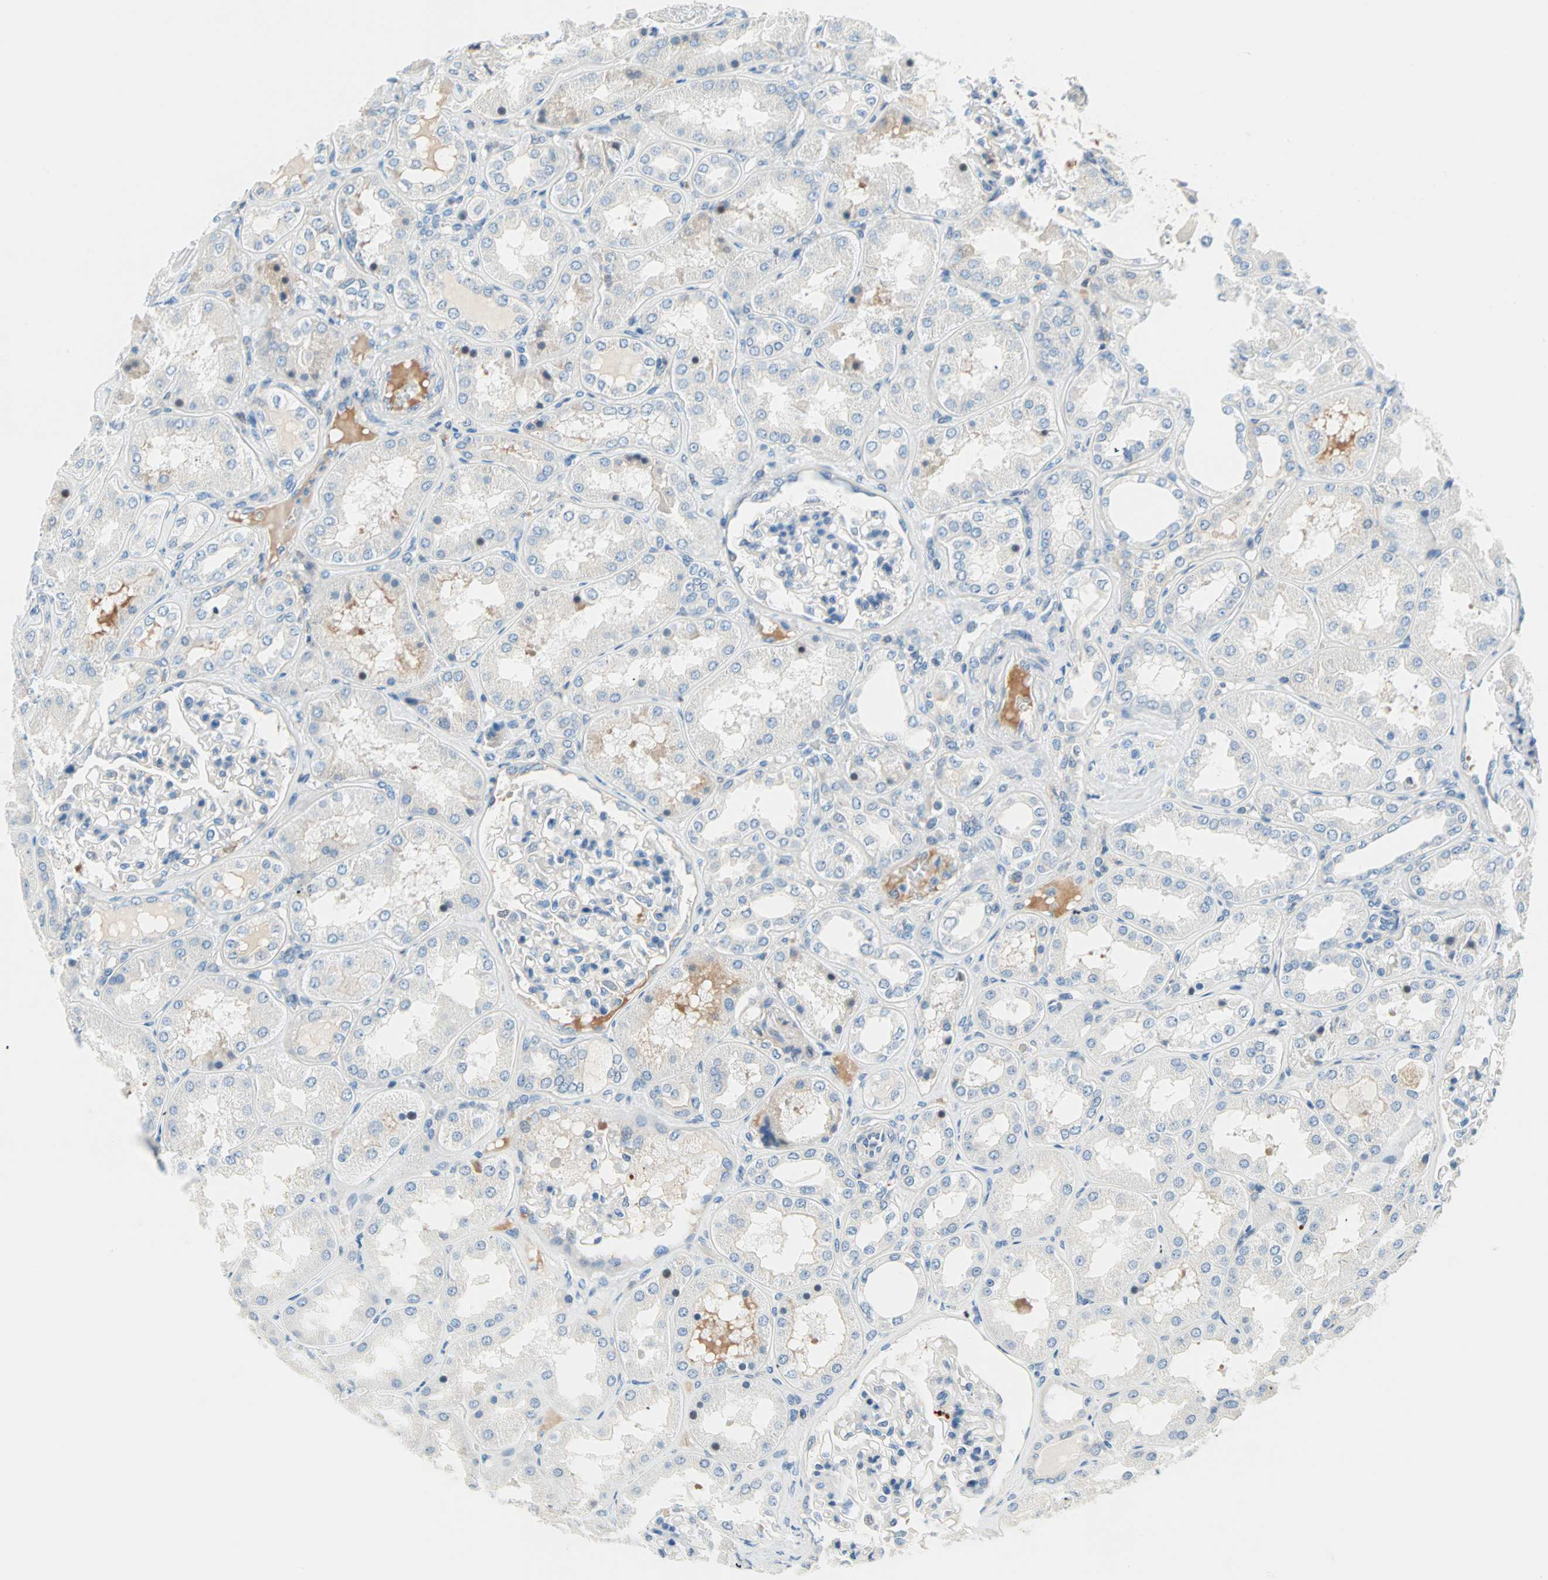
{"staining": {"intensity": "negative", "quantity": "none", "location": "none"}, "tissue": "kidney", "cell_type": "Cells in glomeruli", "image_type": "normal", "snomed": [{"axis": "morphology", "description": "Normal tissue, NOS"}, {"axis": "topography", "description": "Kidney"}], "caption": "Immunohistochemistry (IHC) micrograph of normal kidney: human kidney stained with DAB exhibits no significant protein positivity in cells in glomeruli.", "gene": "TMEM163", "patient": {"sex": "female", "age": 56}}